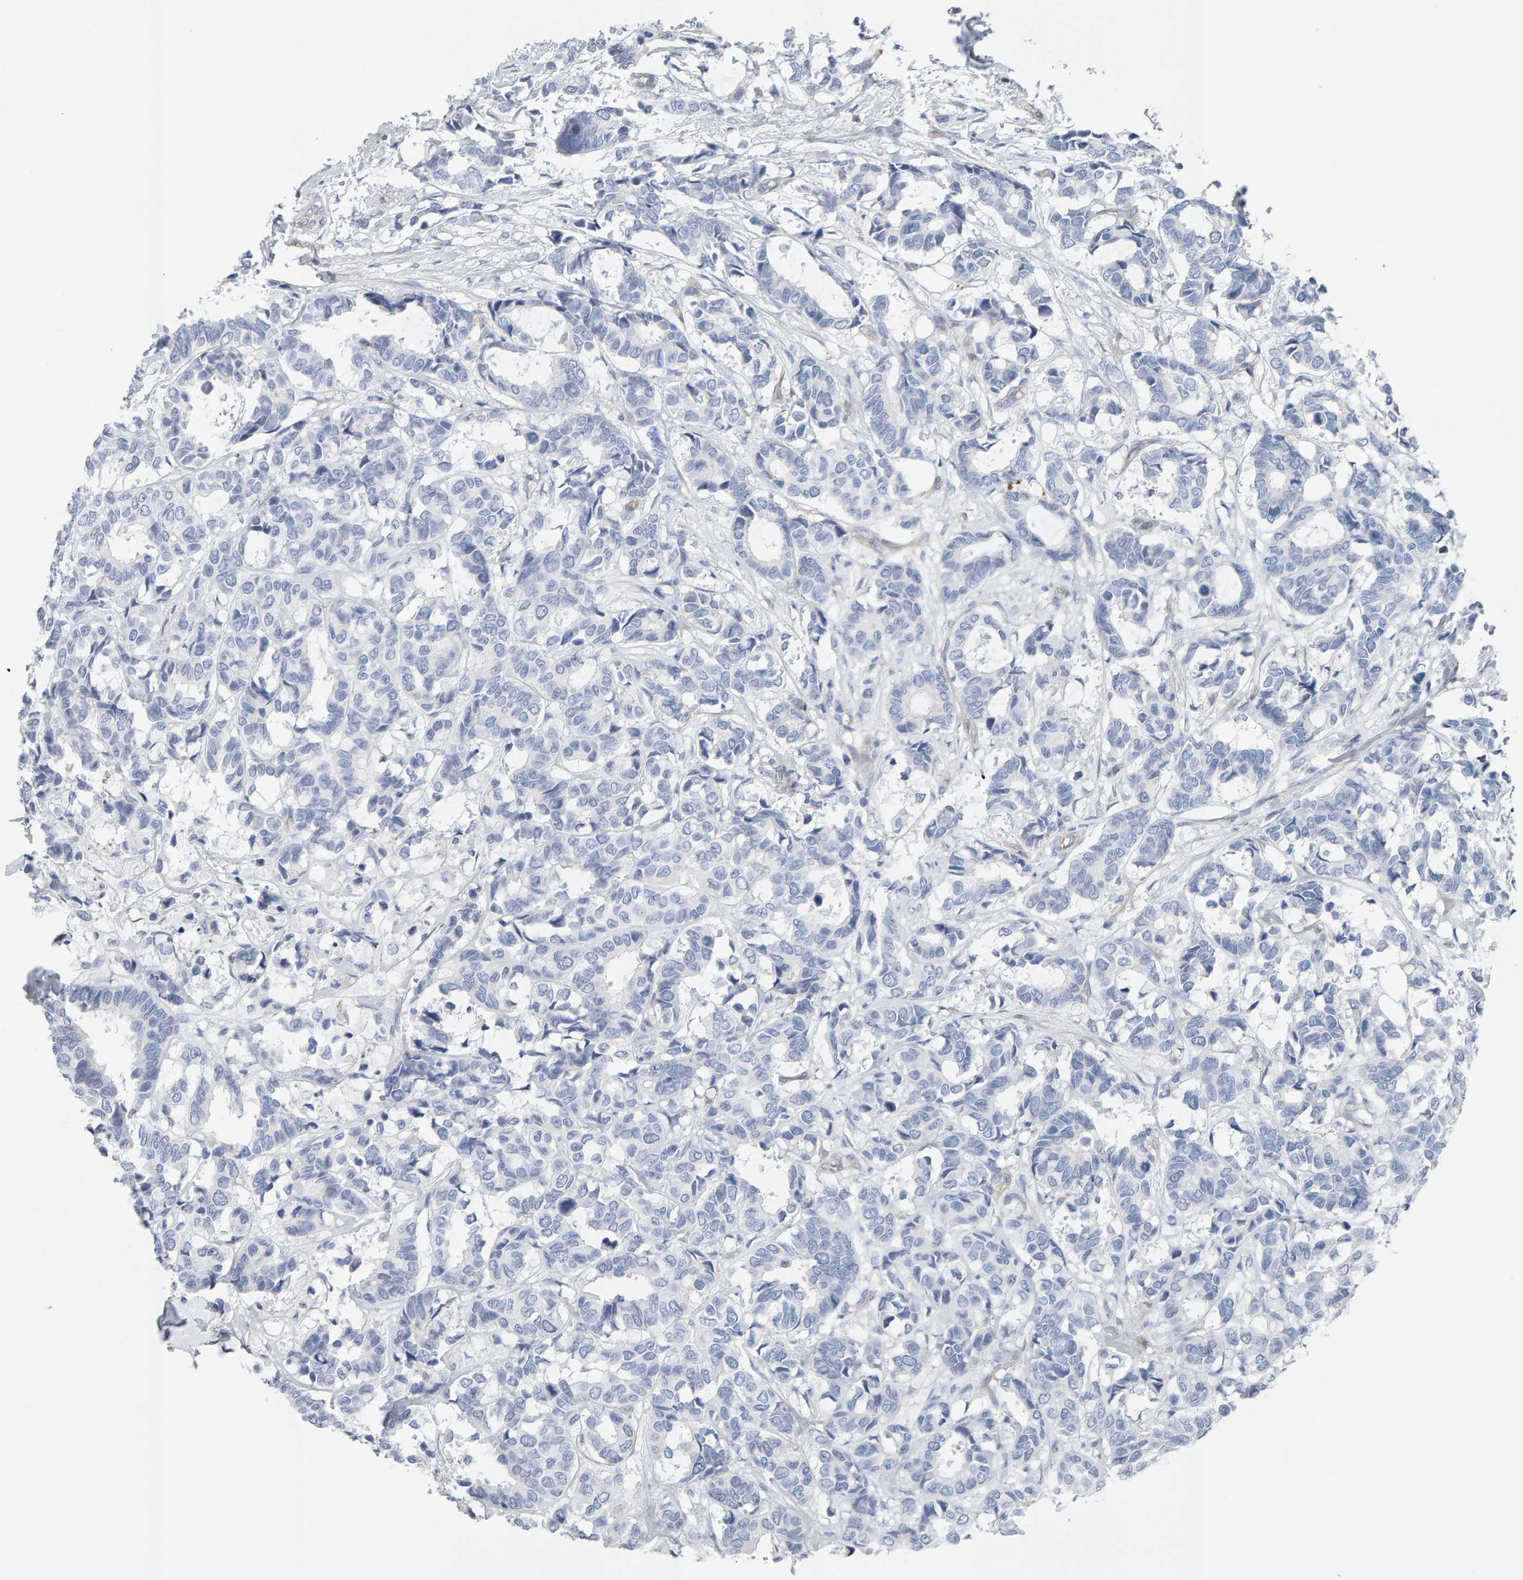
{"staining": {"intensity": "negative", "quantity": "none", "location": "none"}, "tissue": "breast cancer", "cell_type": "Tumor cells", "image_type": "cancer", "snomed": [{"axis": "morphology", "description": "Duct carcinoma"}, {"axis": "topography", "description": "Breast"}], "caption": "Immunohistochemistry photomicrograph of neoplastic tissue: human breast cancer stained with DAB (3,3'-diaminobenzidine) shows no significant protein staining in tumor cells. Nuclei are stained in blue.", "gene": "FYN", "patient": {"sex": "female", "age": 87}}